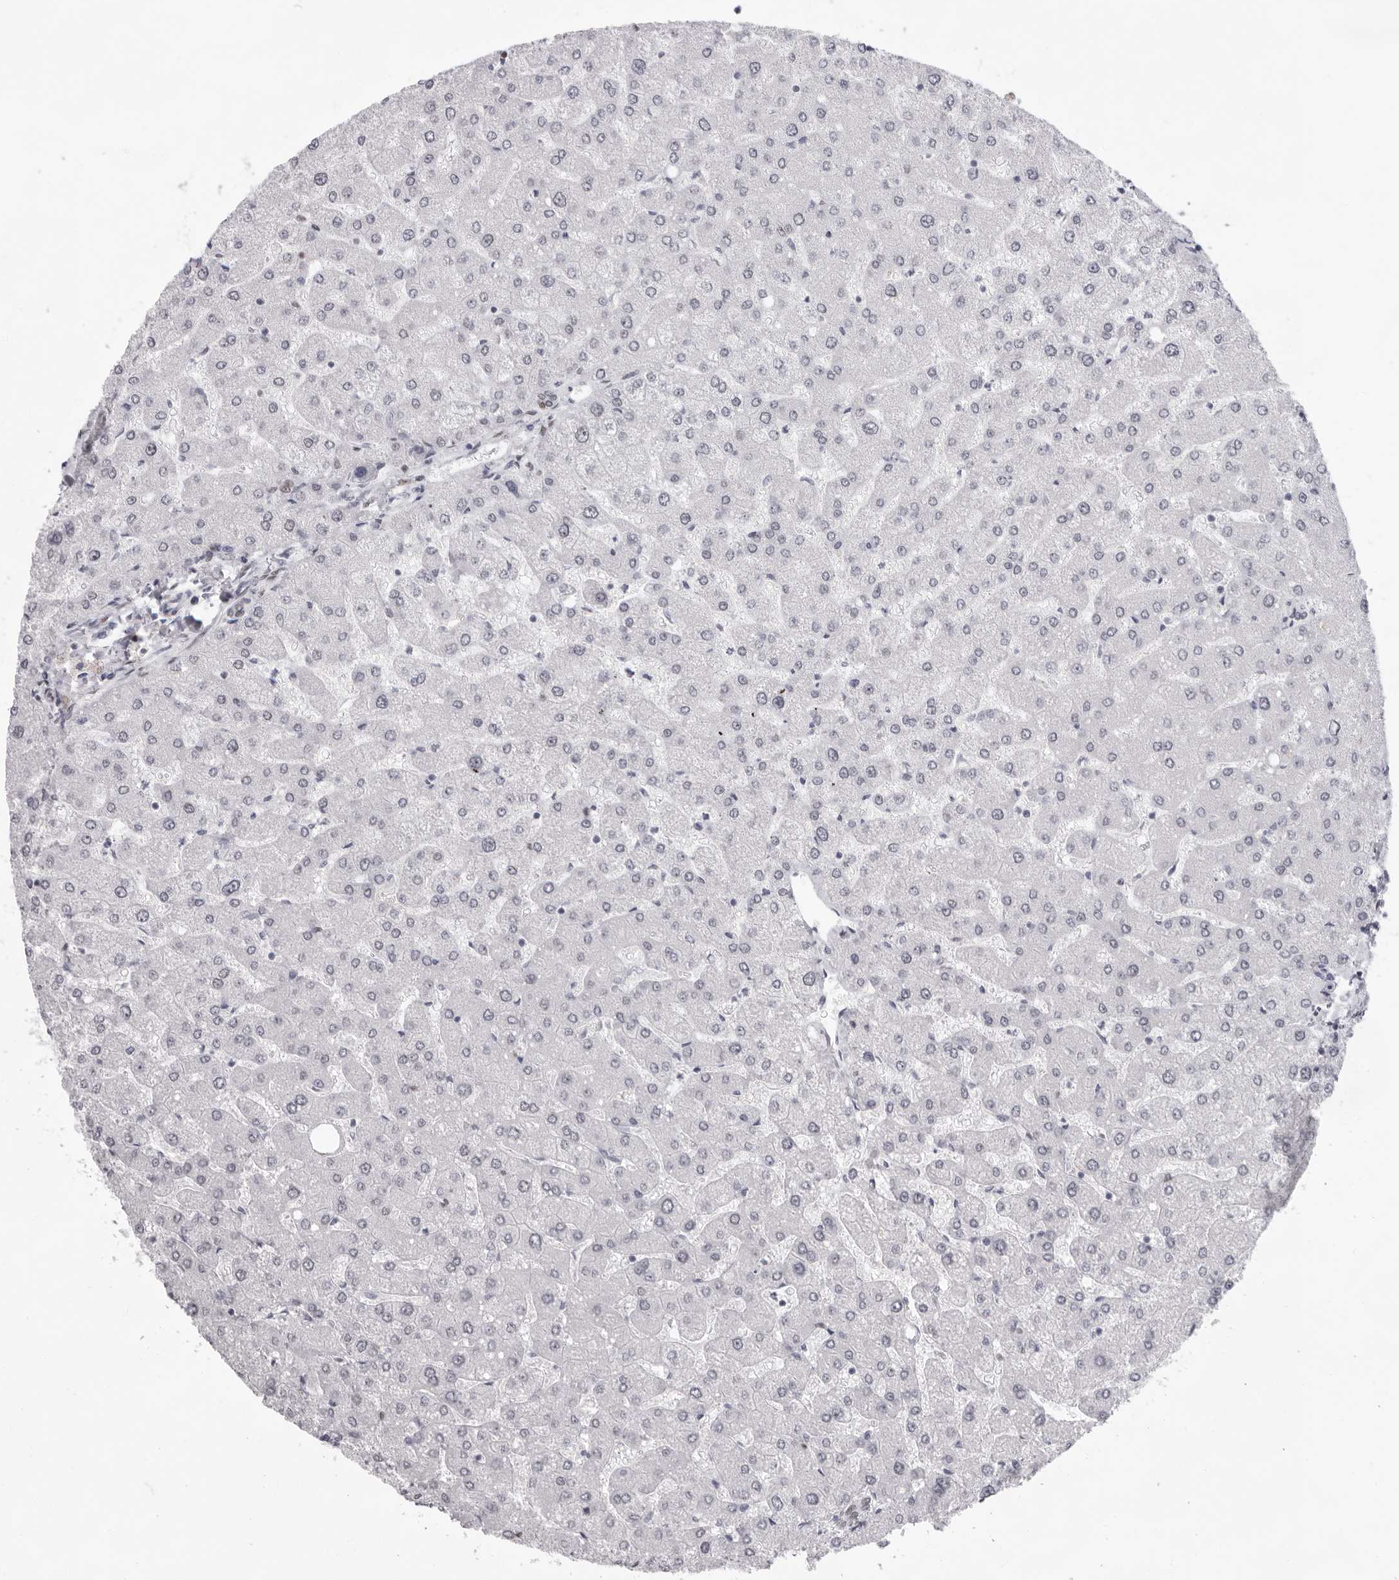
{"staining": {"intensity": "weak", "quantity": ">75%", "location": "nuclear"}, "tissue": "liver", "cell_type": "Cholangiocytes", "image_type": "normal", "snomed": [{"axis": "morphology", "description": "Normal tissue, NOS"}, {"axis": "topography", "description": "Liver"}], "caption": "Protein staining of unremarkable liver demonstrates weak nuclear positivity in about >75% of cholangiocytes.", "gene": "IRF2BP2", "patient": {"sex": "male", "age": 55}}